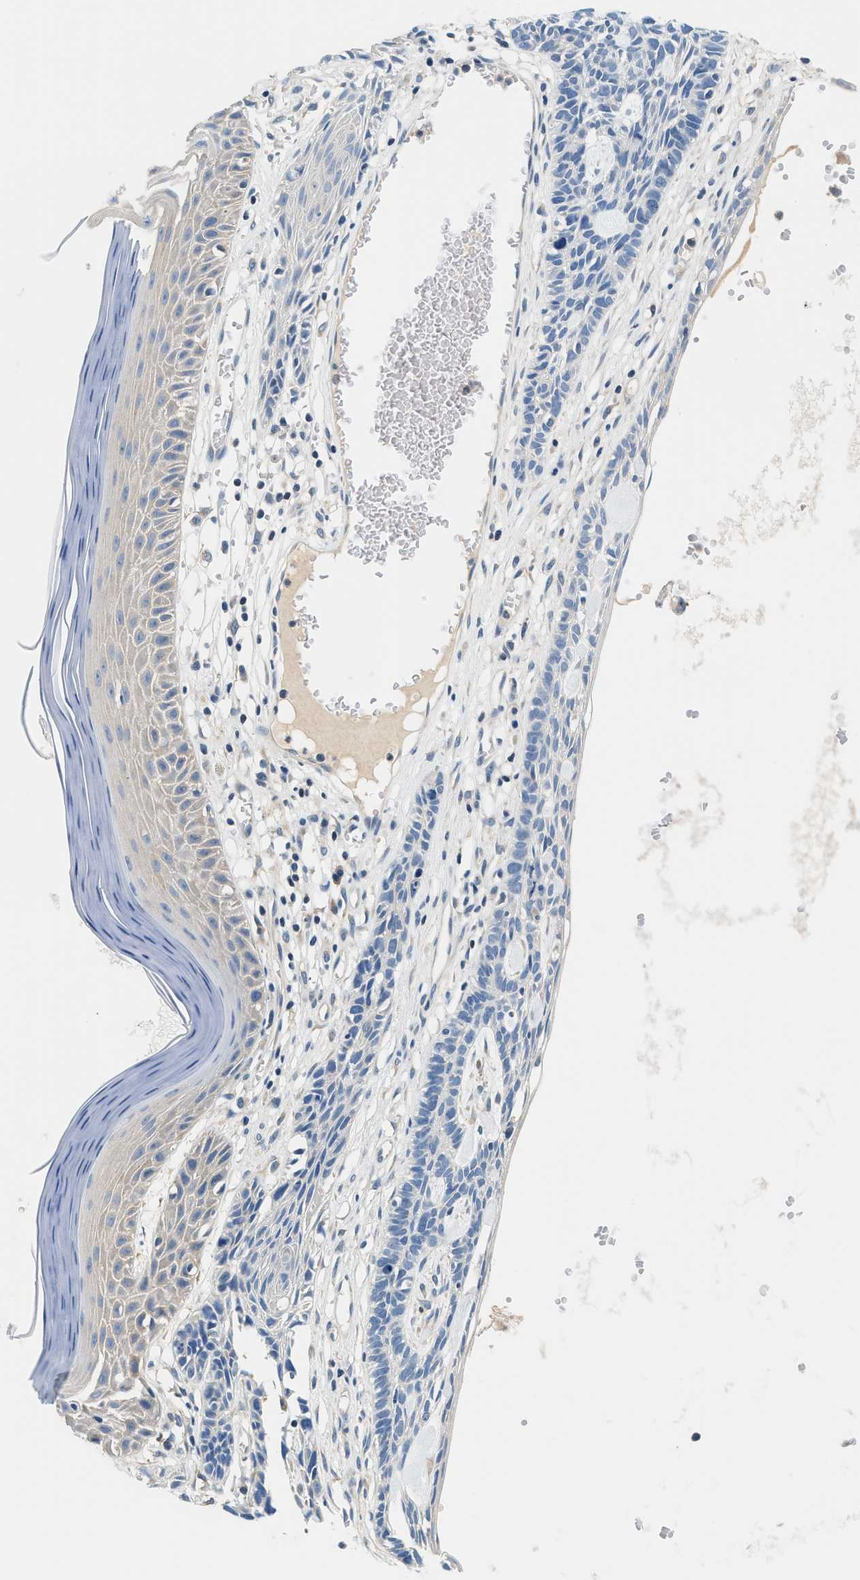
{"staining": {"intensity": "negative", "quantity": "none", "location": "none"}, "tissue": "skin cancer", "cell_type": "Tumor cells", "image_type": "cancer", "snomed": [{"axis": "morphology", "description": "Basal cell carcinoma"}, {"axis": "topography", "description": "Skin"}], "caption": "The histopathology image shows no significant positivity in tumor cells of skin cancer.", "gene": "SLC35E1", "patient": {"sex": "male", "age": 67}}